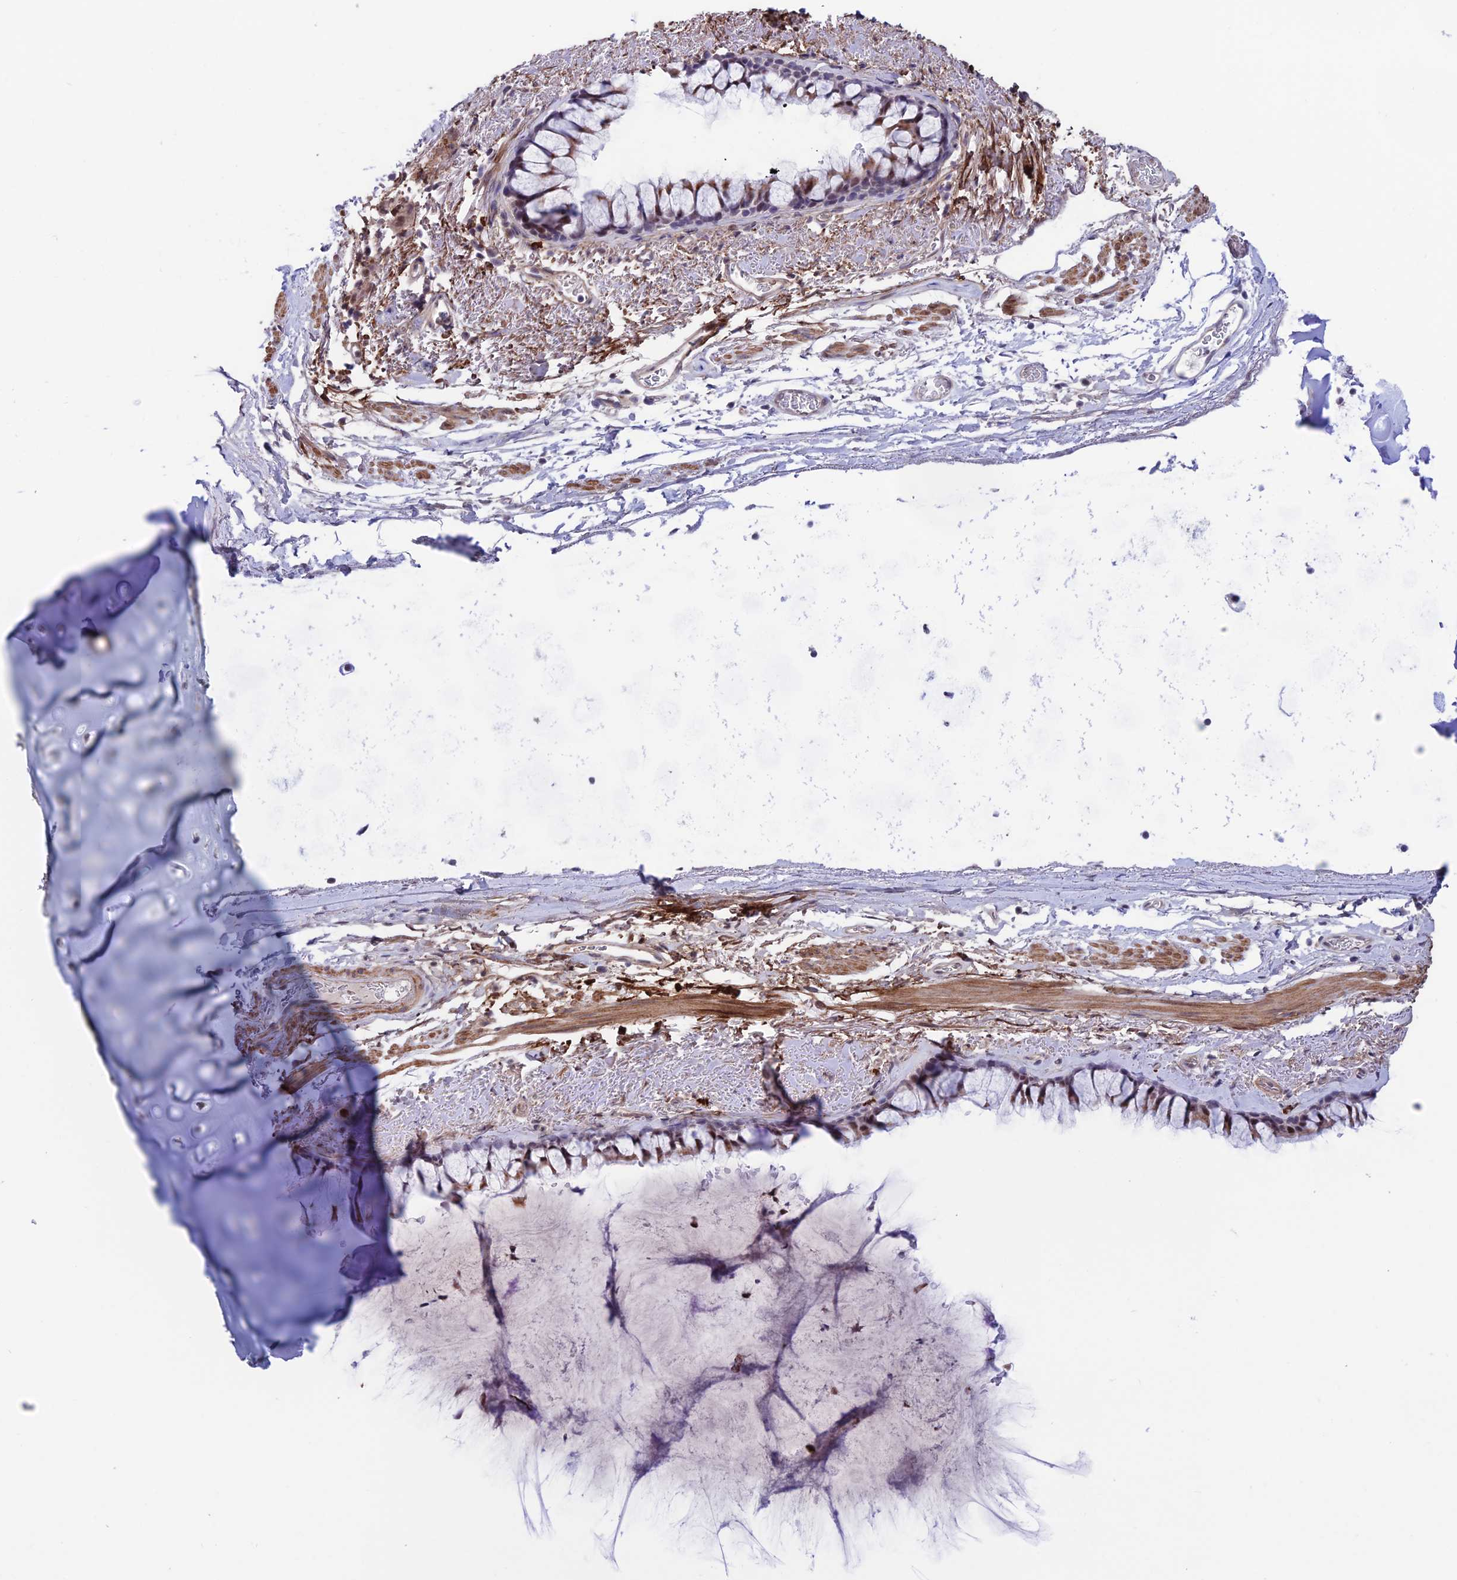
{"staining": {"intensity": "moderate", "quantity": "<25%", "location": "cytoplasmic/membranous"}, "tissue": "bronchus", "cell_type": "Respiratory epithelial cells", "image_type": "normal", "snomed": [{"axis": "morphology", "description": "Normal tissue, NOS"}, {"axis": "topography", "description": "Bronchus"}], "caption": "A histopathology image showing moderate cytoplasmic/membranous staining in approximately <25% of respiratory epithelial cells in benign bronchus, as visualized by brown immunohistochemical staining.", "gene": "COL6A6", "patient": {"sex": "male", "age": 65}}